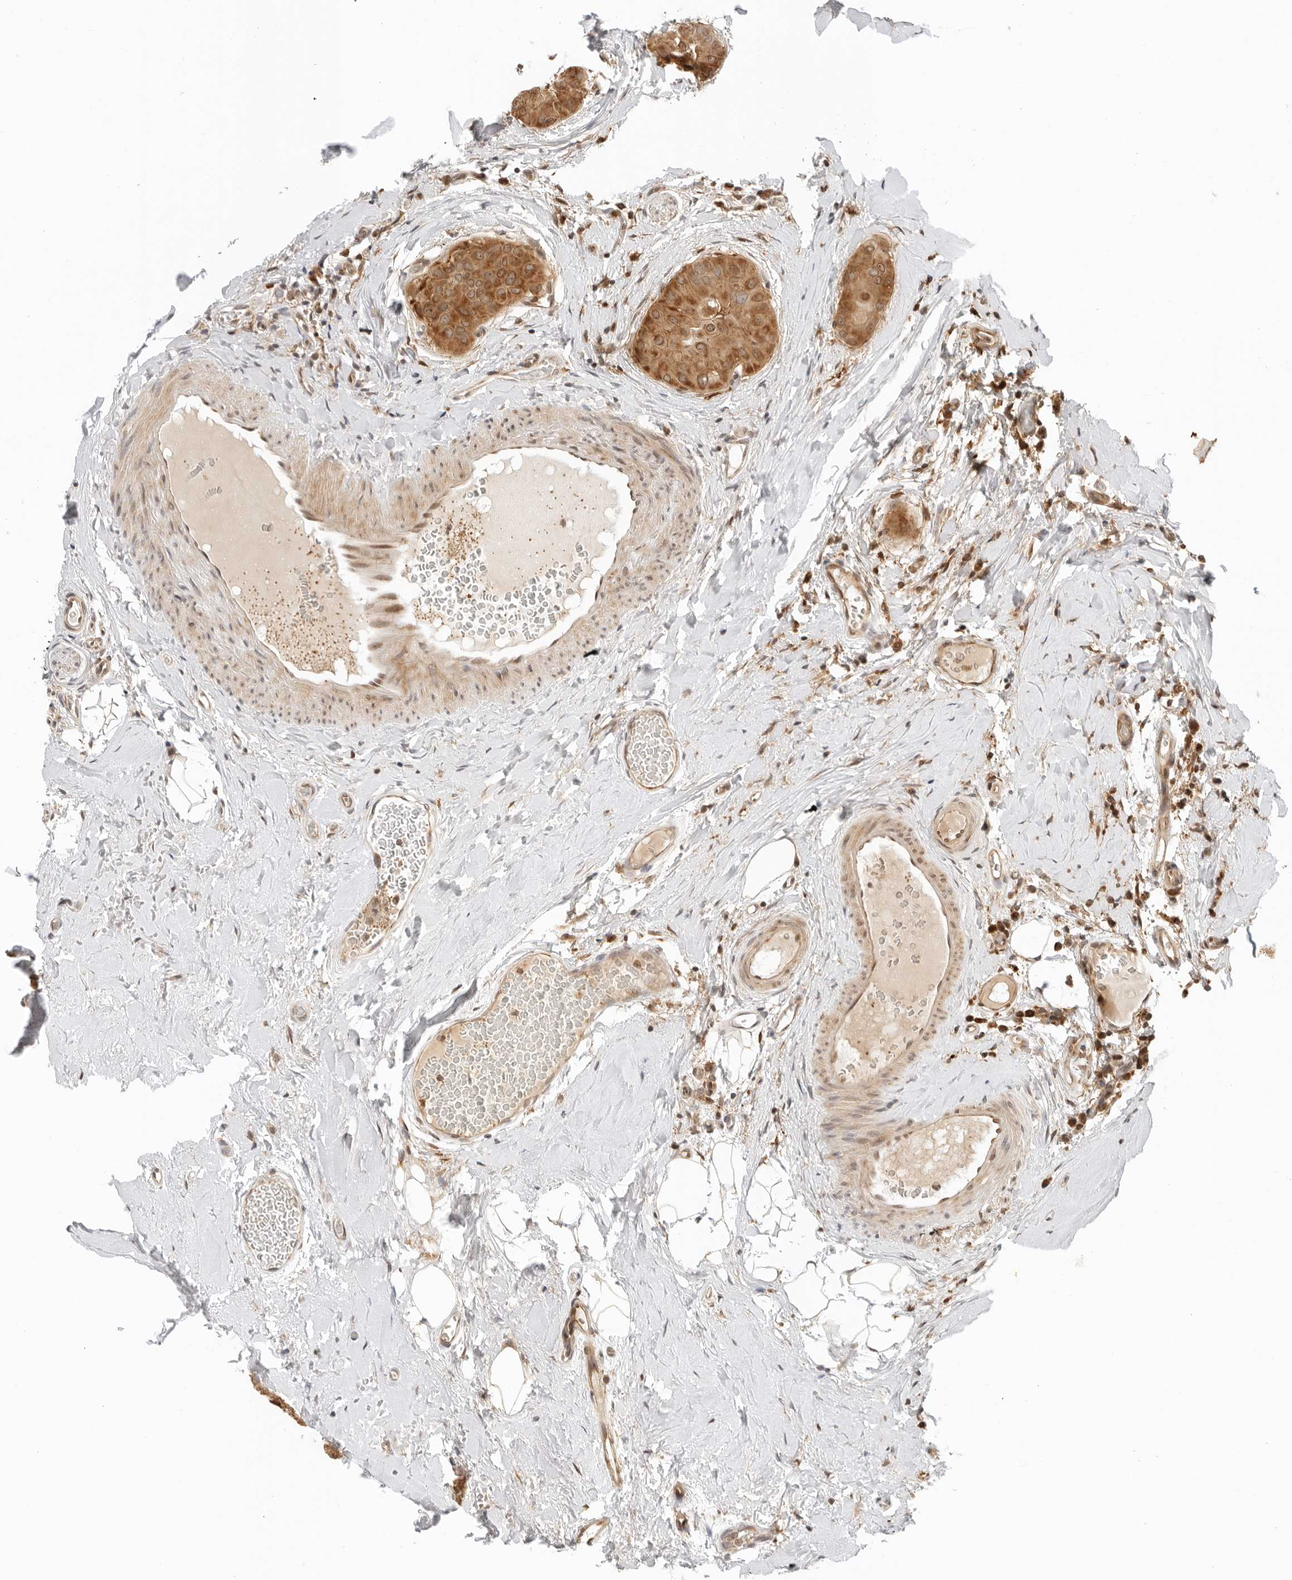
{"staining": {"intensity": "moderate", "quantity": ">75%", "location": "cytoplasmic/membranous"}, "tissue": "thyroid cancer", "cell_type": "Tumor cells", "image_type": "cancer", "snomed": [{"axis": "morphology", "description": "Papillary adenocarcinoma, NOS"}, {"axis": "topography", "description": "Thyroid gland"}], "caption": "Thyroid cancer stained for a protein (brown) displays moderate cytoplasmic/membranous positive expression in approximately >75% of tumor cells.", "gene": "RC3H1", "patient": {"sex": "male", "age": 33}}